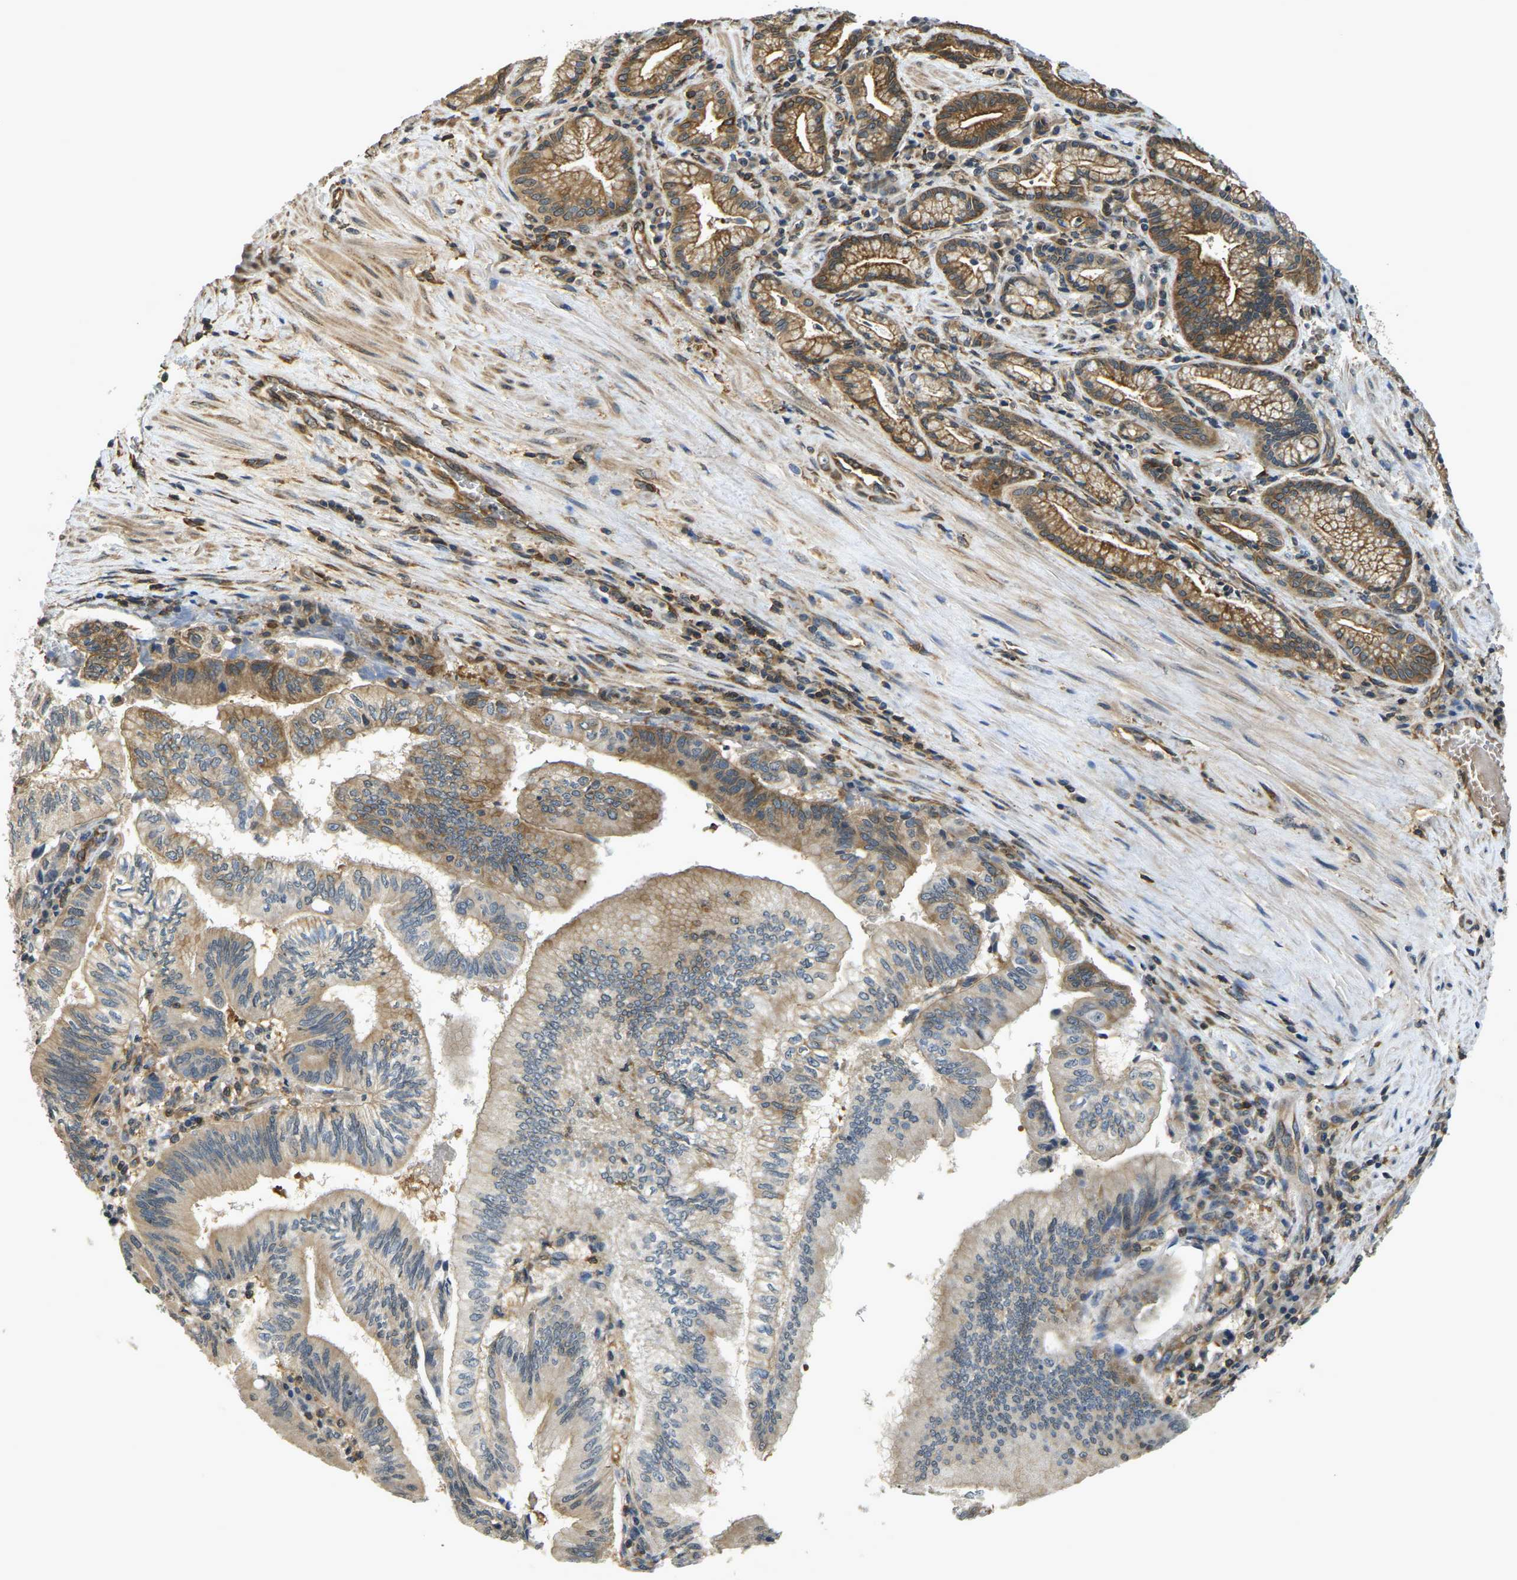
{"staining": {"intensity": "moderate", "quantity": "<25%", "location": "cytoplasmic/membranous"}, "tissue": "pancreatic cancer", "cell_type": "Tumor cells", "image_type": "cancer", "snomed": [{"axis": "morphology", "description": "Adenocarcinoma, NOS"}, {"axis": "topography", "description": "Pancreas"}], "caption": "Brown immunohistochemical staining in human adenocarcinoma (pancreatic) displays moderate cytoplasmic/membranous staining in approximately <25% of tumor cells. (Stains: DAB in brown, nuclei in blue, Microscopy: brightfield microscopy at high magnification).", "gene": "CAST", "patient": {"sex": "male", "age": 82}}